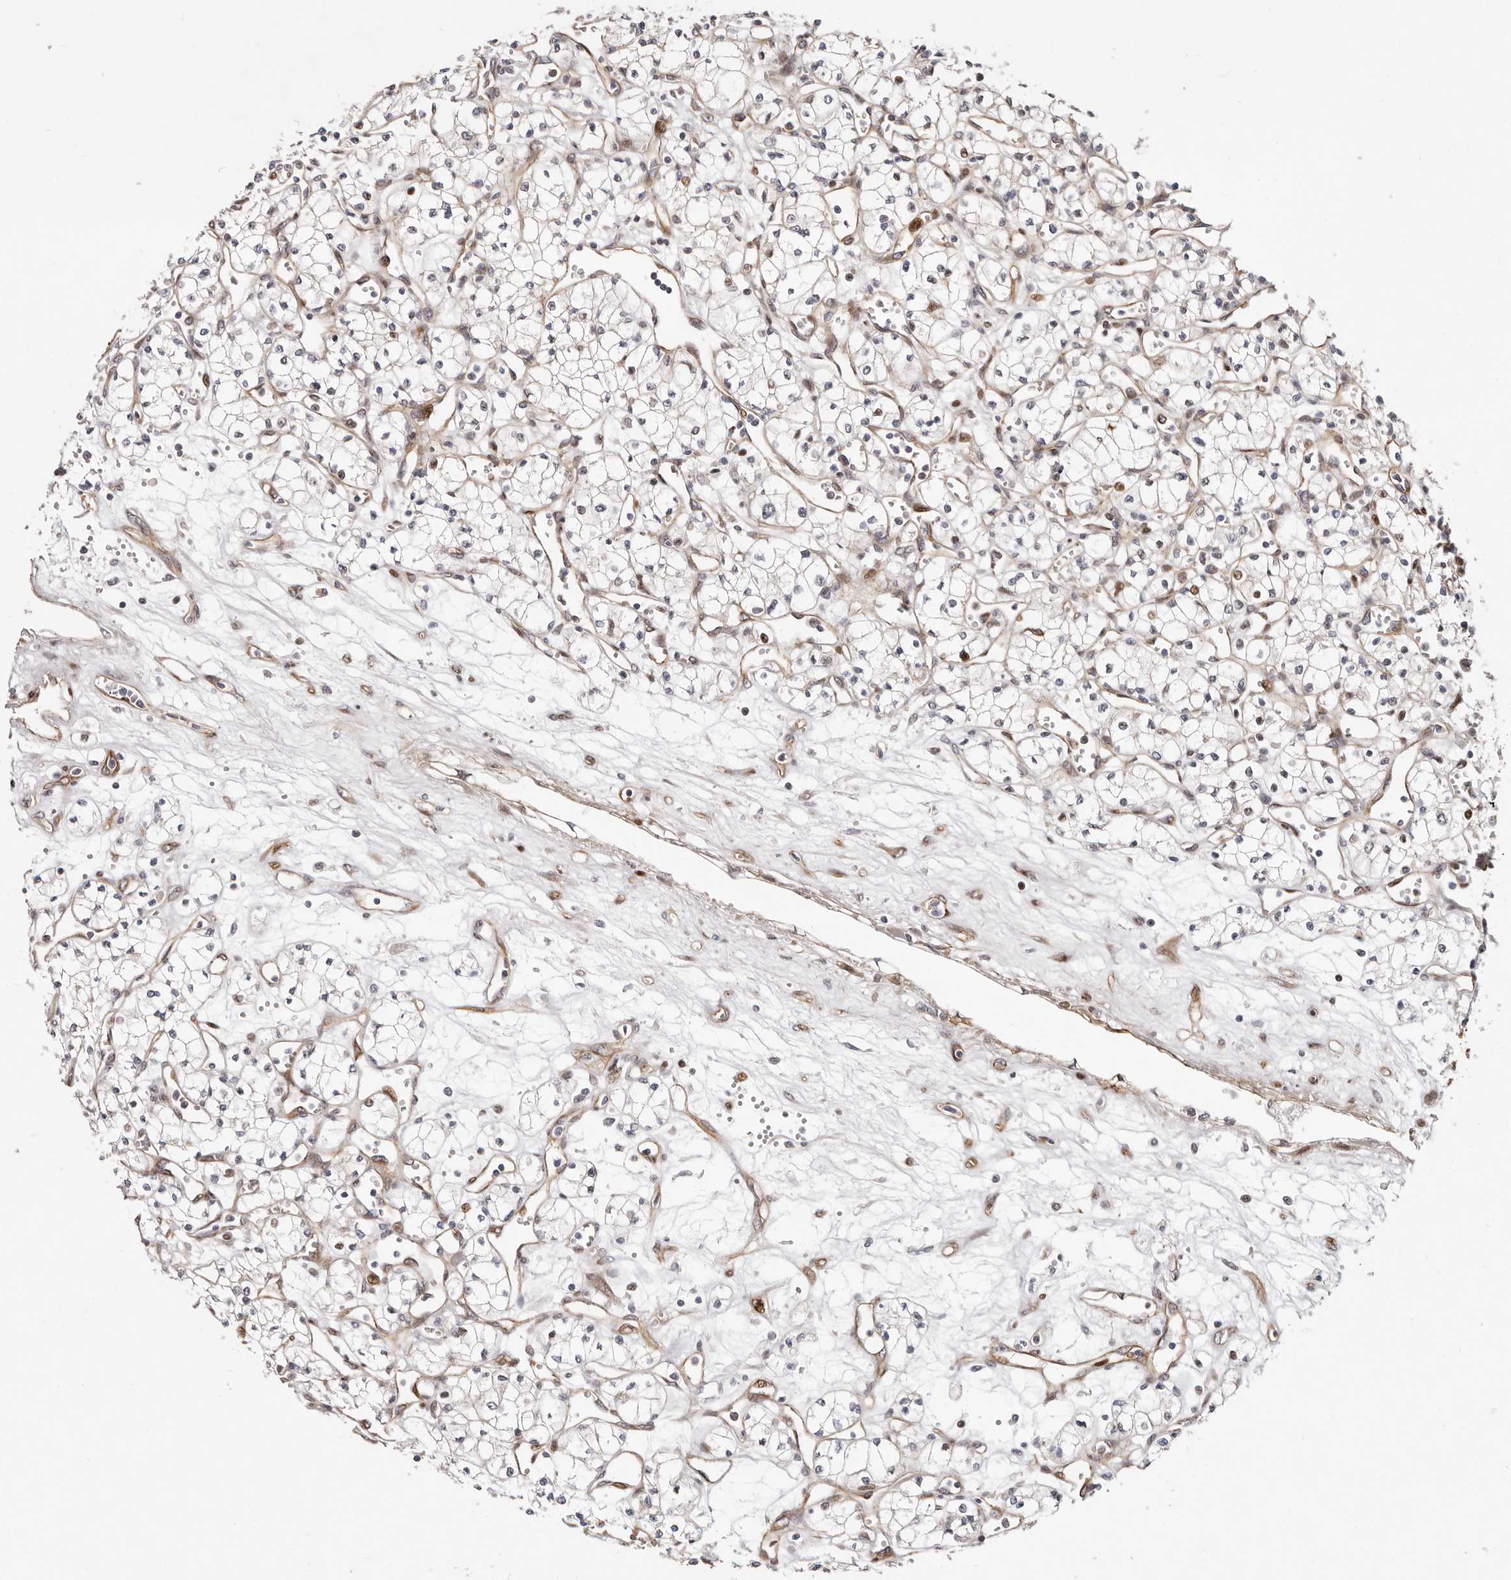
{"staining": {"intensity": "moderate", "quantity": "<25%", "location": "nuclear"}, "tissue": "renal cancer", "cell_type": "Tumor cells", "image_type": "cancer", "snomed": [{"axis": "morphology", "description": "Adenocarcinoma, NOS"}, {"axis": "topography", "description": "Kidney"}], "caption": "An immunohistochemistry image of tumor tissue is shown. Protein staining in brown labels moderate nuclear positivity in renal cancer within tumor cells.", "gene": "EPHX3", "patient": {"sex": "male", "age": 59}}